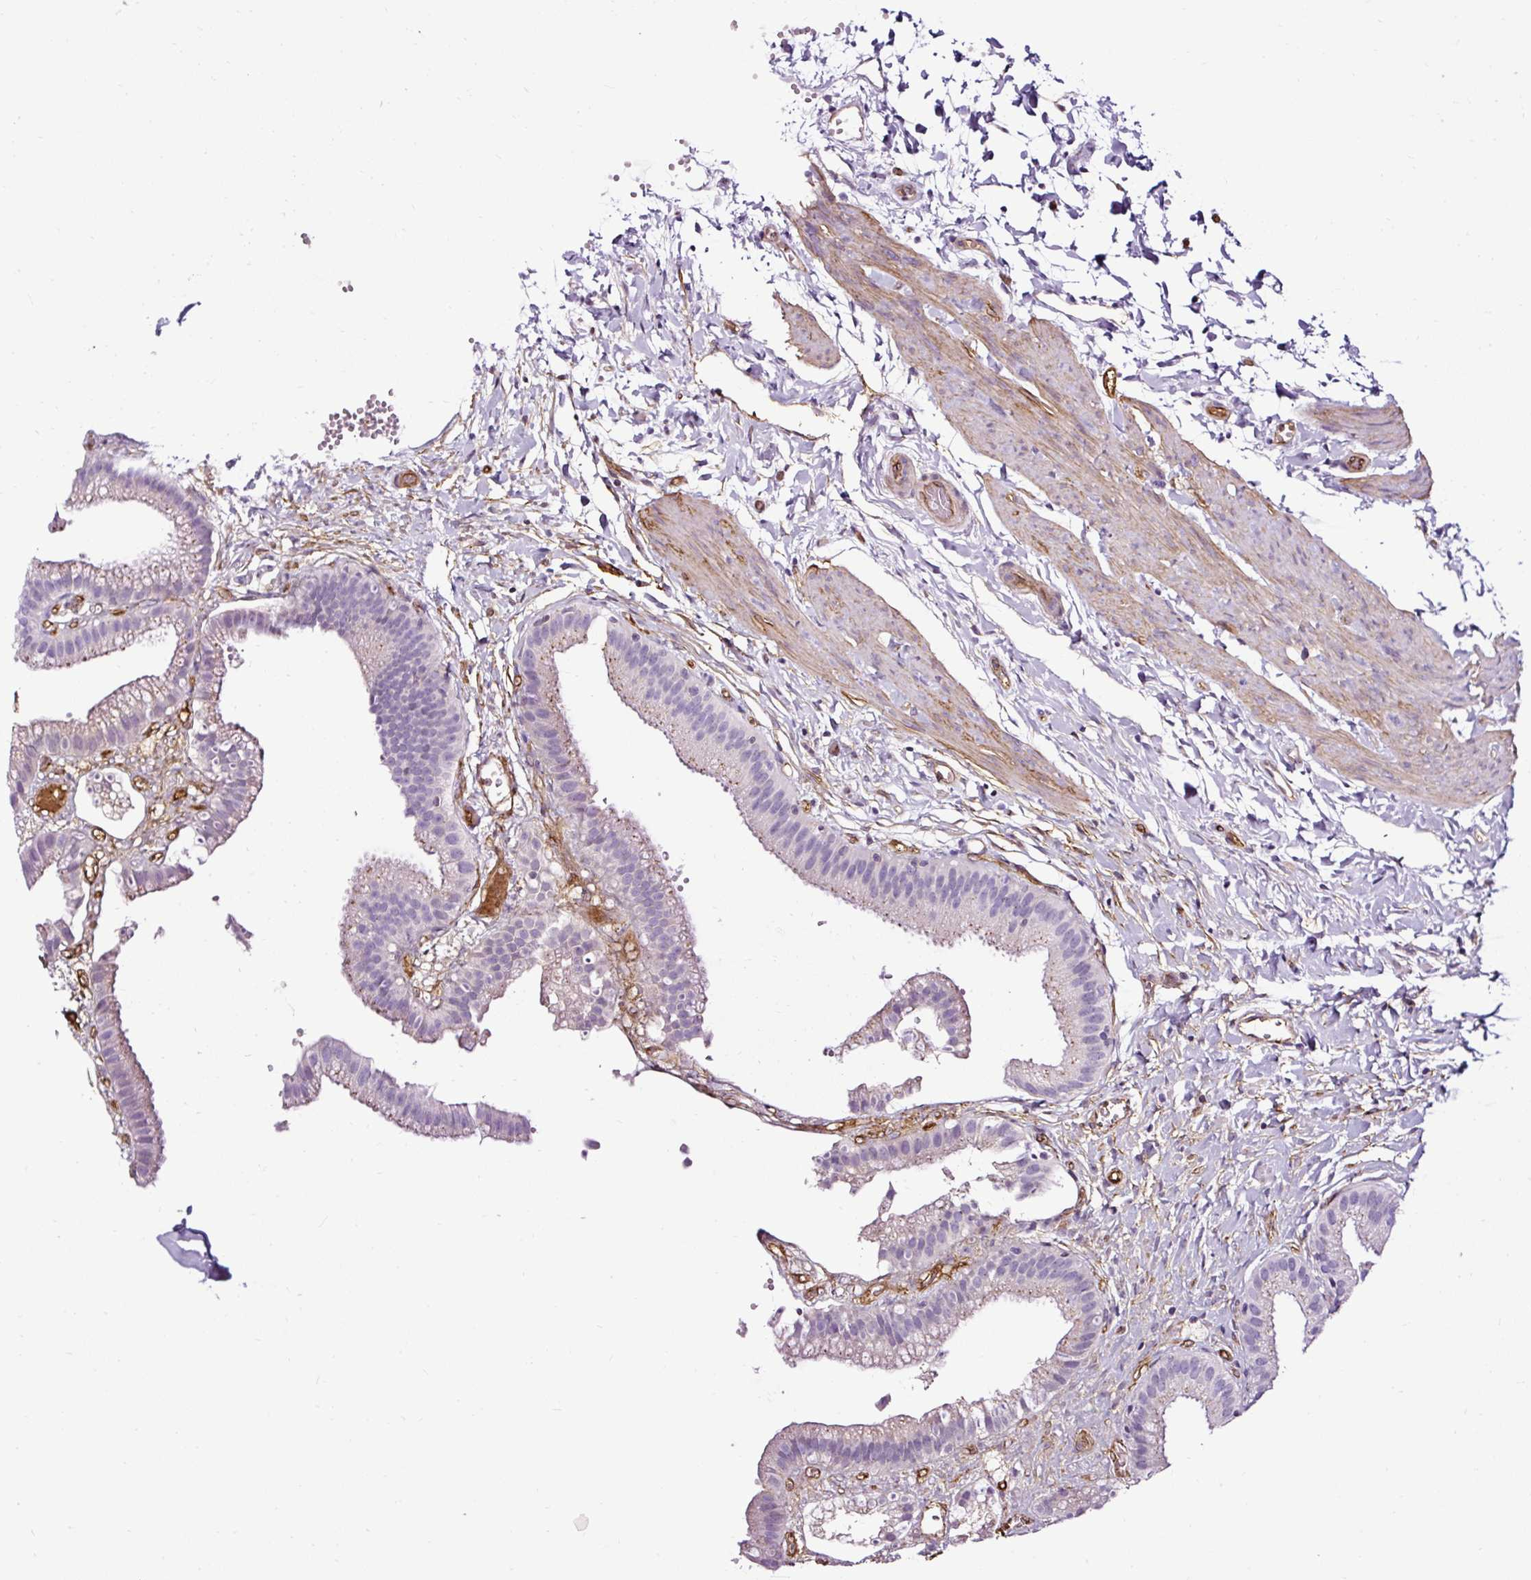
{"staining": {"intensity": "negative", "quantity": "none", "location": "none"}, "tissue": "gallbladder", "cell_type": "Glandular cells", "image_type": "normal", "snomed": [{"axis": "morphology", "description": "Normal tissue, NOS"}, {"axis": "topography", "description": "Gallbladder"}], "caption": "This is an IHC micrograph of normal human gallbladder. There is no positivity in glandular cells.", "gene": "SLC7A8", "patient": {"sex": "female", "age": 63}}